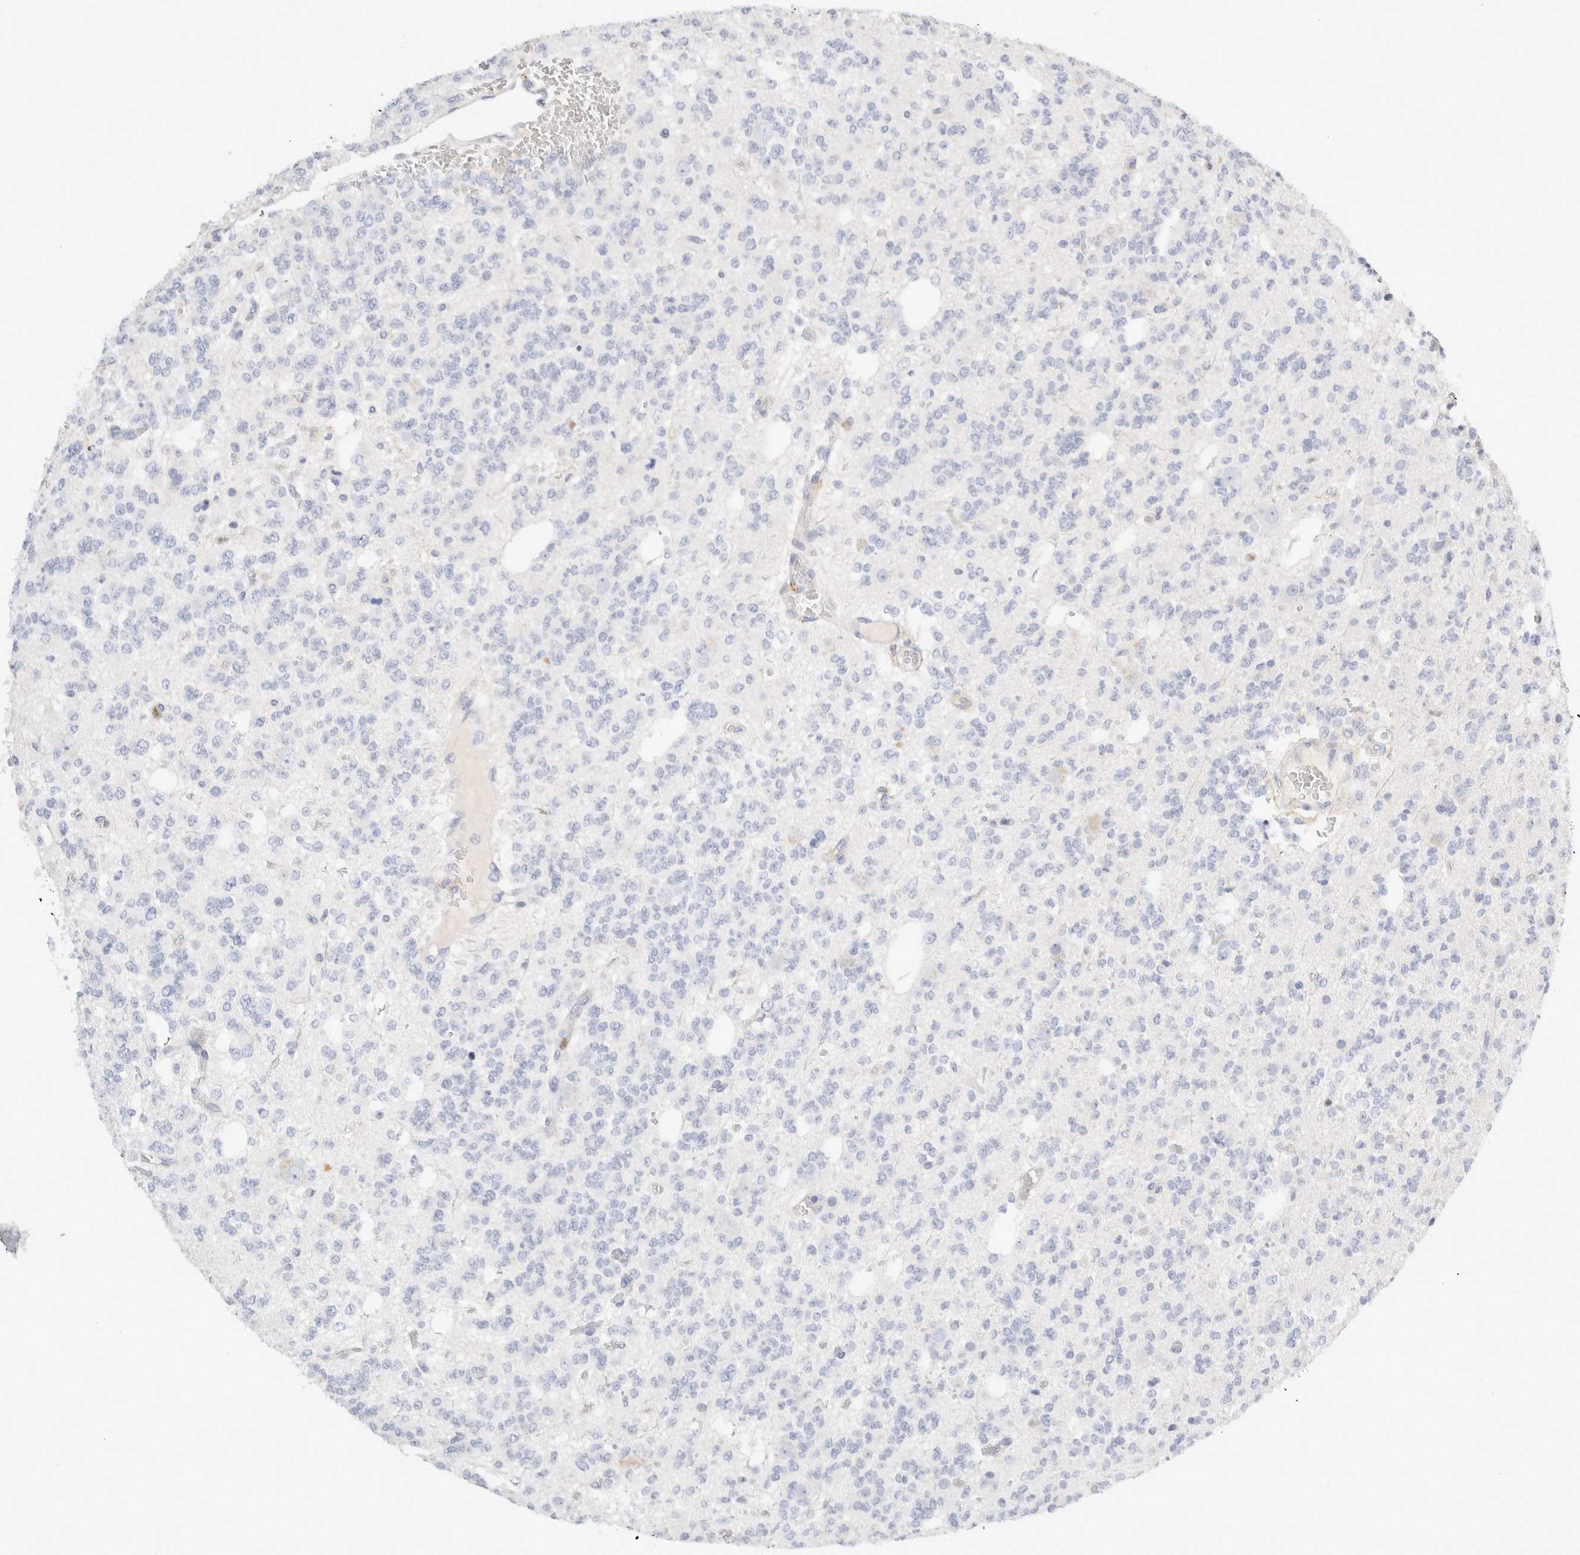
{"staining": {"intensity": "negative", "quantity": "none", "location": "none"}, "tissue": "glioma", "cell_type": "Tumor cells", "image_type": "cancer", "snomed": [{"axis": "morphology", "description": "Glioma, malignant, Low grade"}, {"axis": "topography", "description": "Brain"}], "caption": "Low-grade glioma (malignant) was stained to show a protein in brown. There is no significant expression in tumor cells.", "gene": "FGL2", "patient": {"sex": "male", "age": 38}}